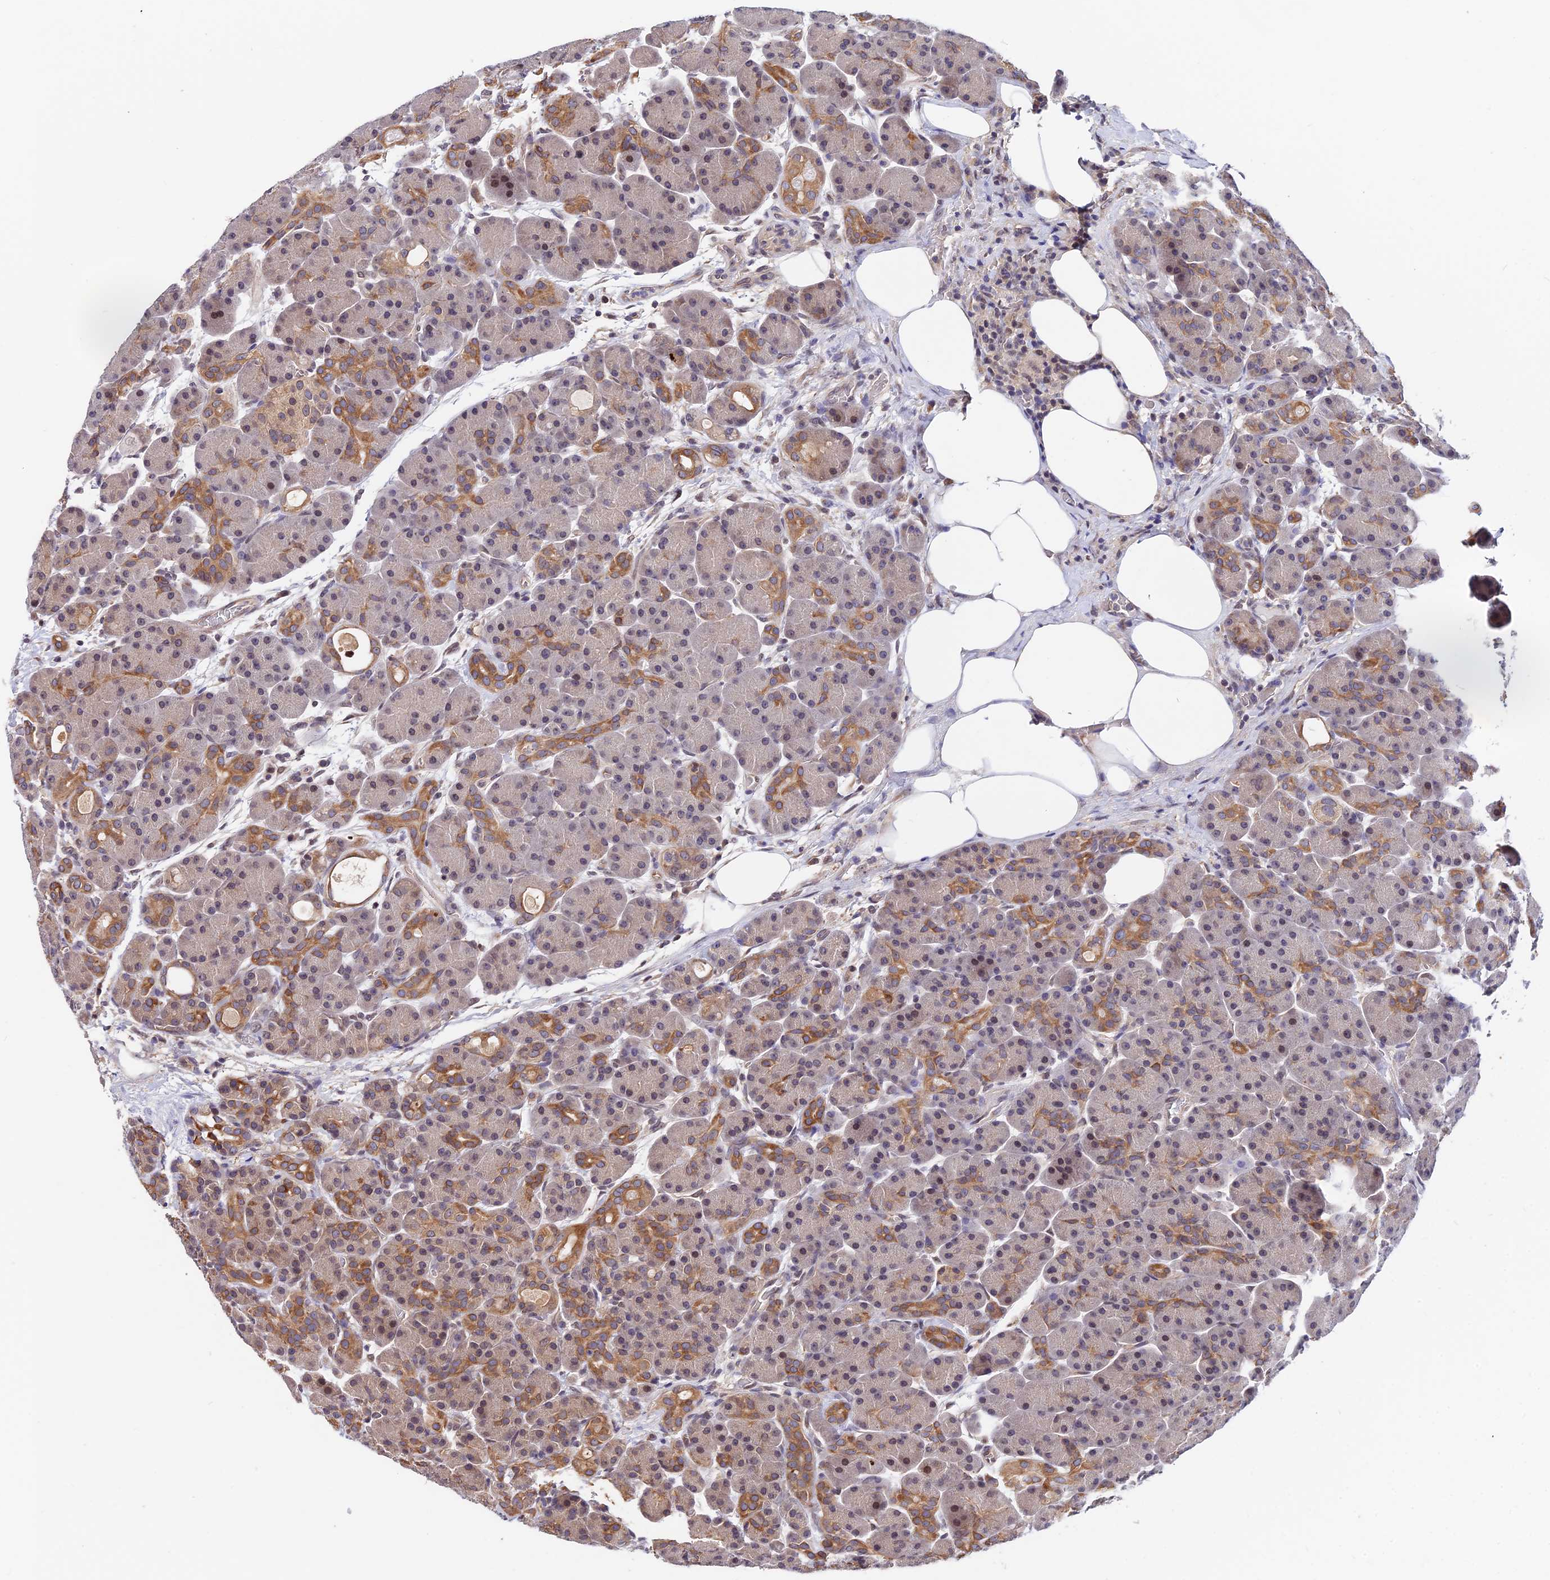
{"staining": {"intensity": "moderate", "quantity": "<25%", "location": "cytoplasmic/membranous"}, "tissue": "pancreas", "cell_type": "Exocrine glandular cells", "image_type": "normal", "snomed": [{"axis": "morphology", "description": "Normal tissue, NOS"}, {"axis": "topography", "description": "Pancreas"}], "caption": "Unremarkable pancreas was stained to show a protein in brown. There is low levels of moderate cytoplasmic/membranous positivity in about <25% of exocrine glandular cells. (brown staining indicates protein expression, while blue staining denotes nuclei).", "gene": "INPP4A", "patient": {"sex": "male", "age": 63}}